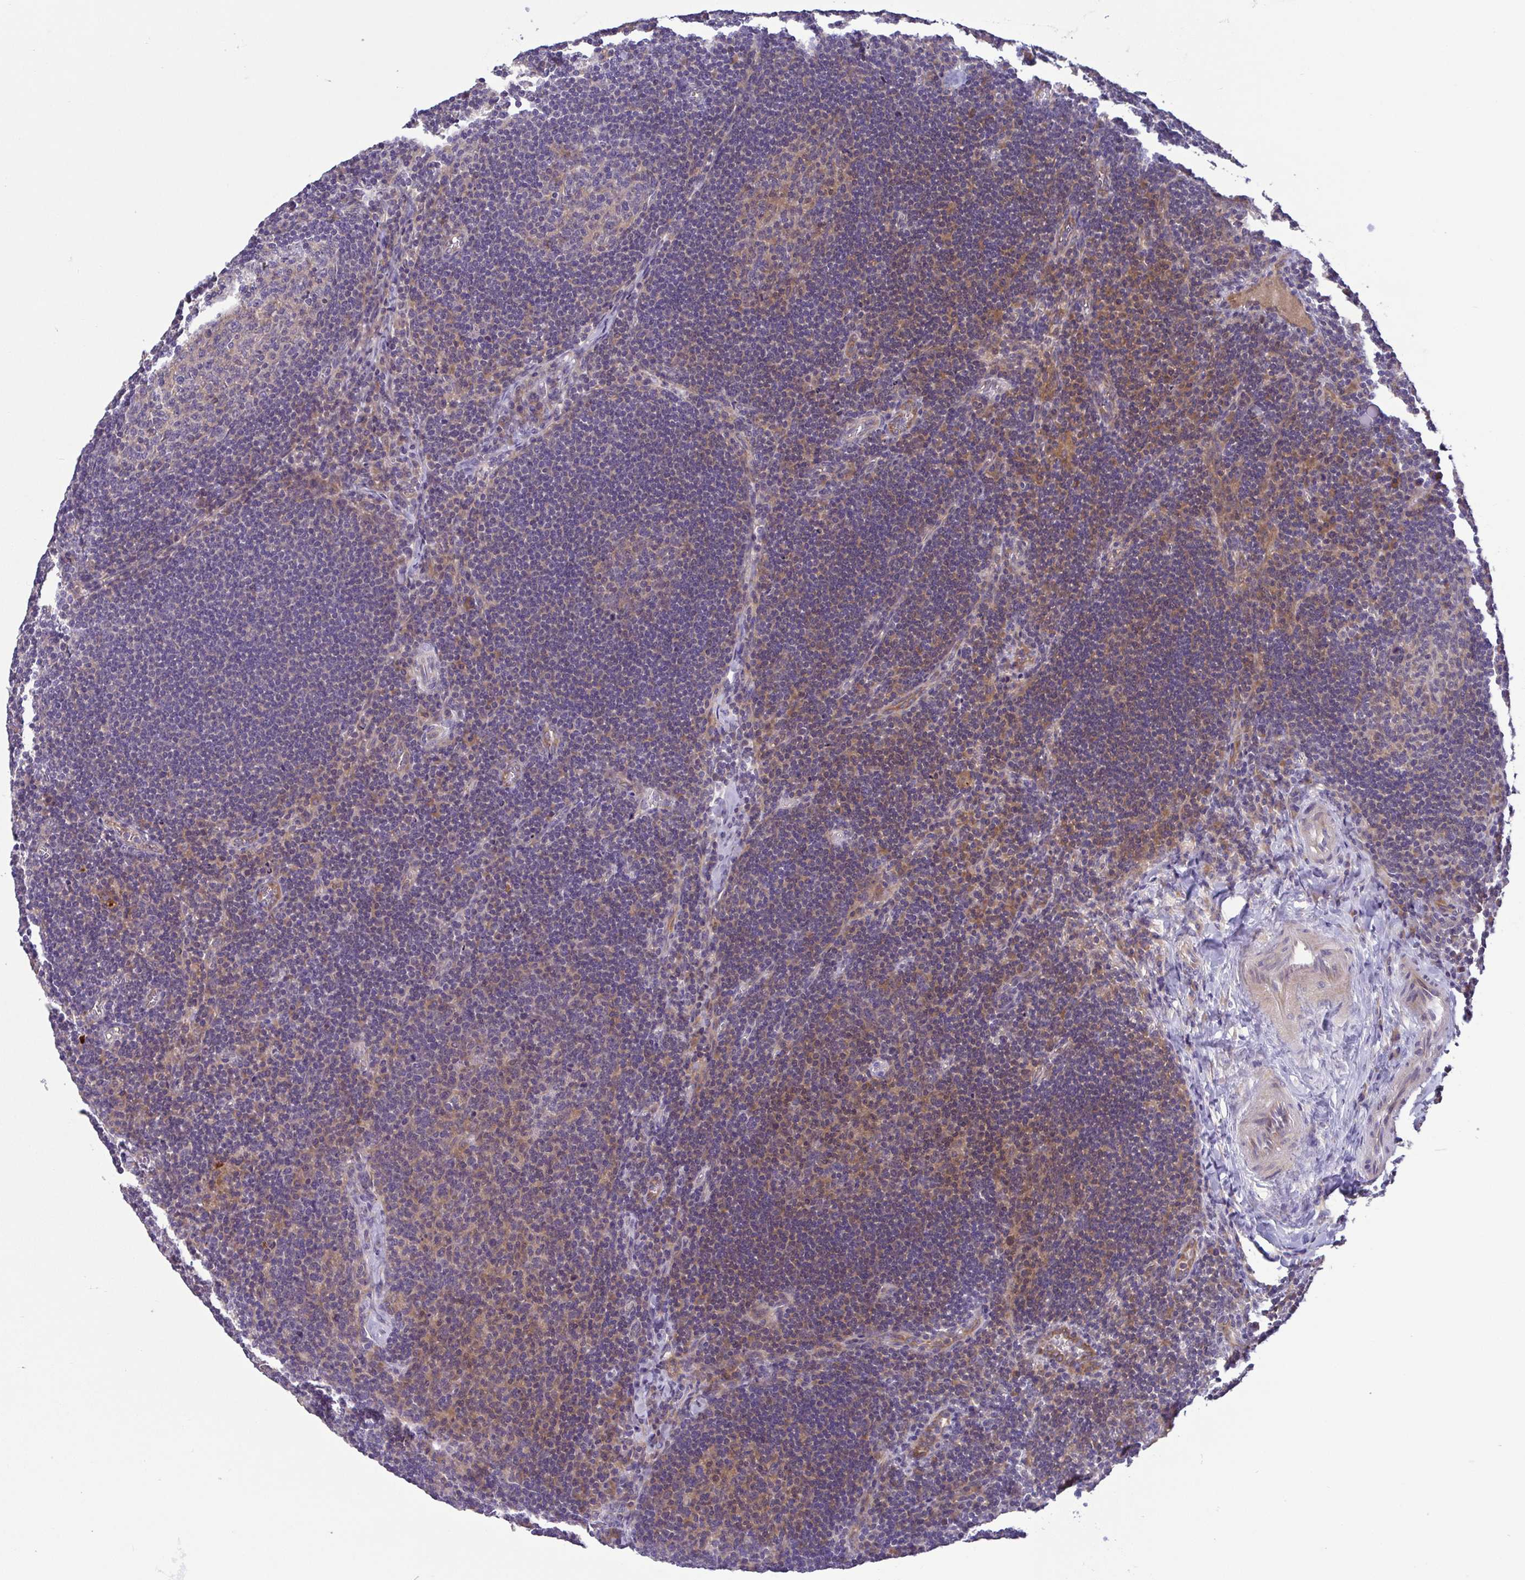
{"staining": {"intensity": "weak", "quantity": "<25%", "location": "nuclear"}, "tissue": "lymph node", "cell_type": "Germinal center cells", "image_type": "normal", "snomed": [{"axis": "morphology", "description": "Normal tissue, NOS"}, {"axis": "topography", "description": "Lymph node"}], "caption": "A high-resolution photomicrograph shows immunohistochemistry (IHC) staining of benign lymph node, which demonstrates no significant expression in germinal center cells. (DAB (3,3'-diaminobenzidine) IHC visualized using brightfield microscopy, high magnification).", "gene": "LMF2", "patient": {"sex": "male", "age": 67}}